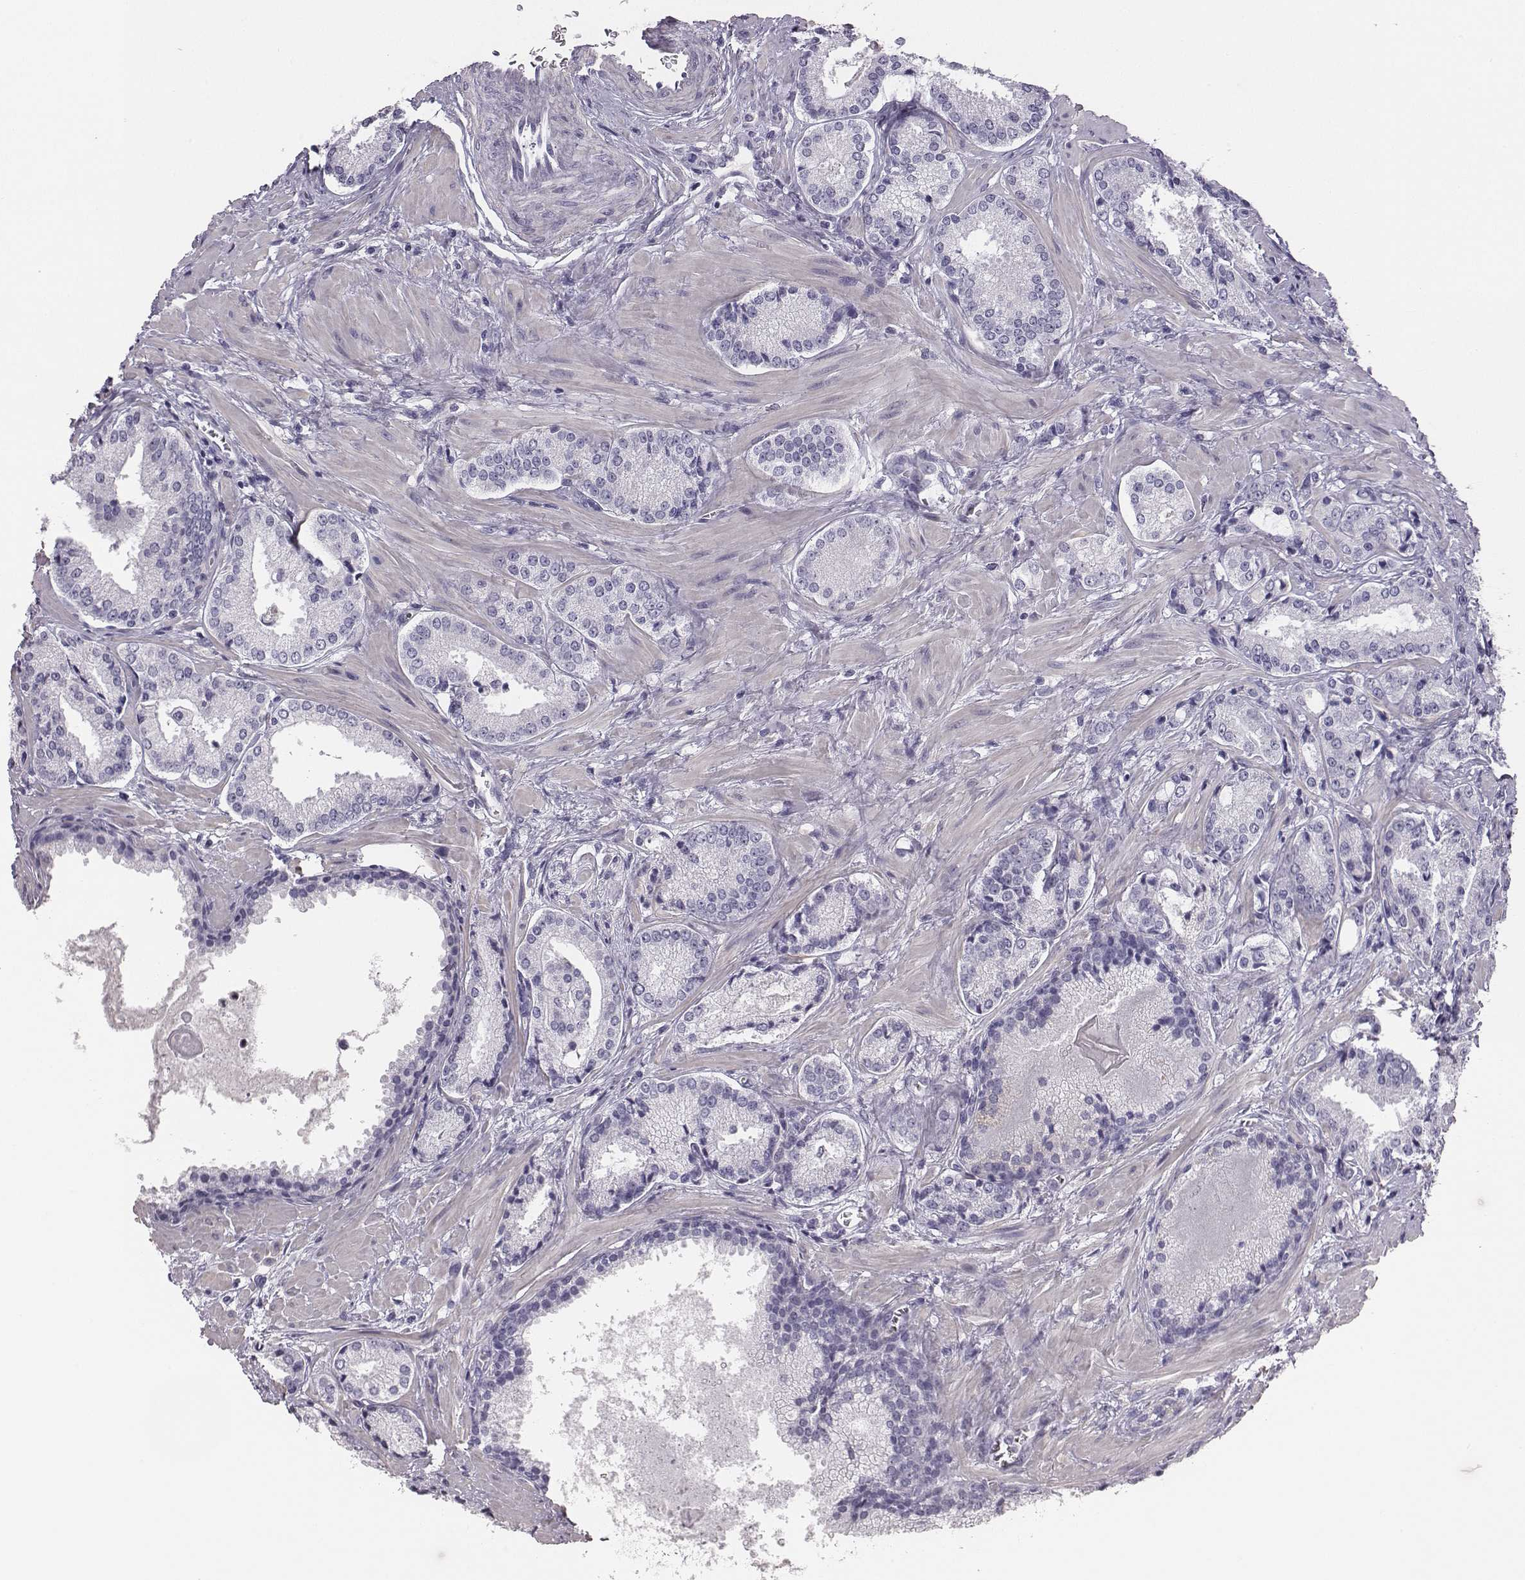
{"staining": {"intensity": "negative", "quantity": "none", "location": "none"}, "tissue": "prostate cancer", "cell_type": "Tumor cells", "image_type": "cancer", "snomed": [{"axis": "morphology", "description": "Adenocarcinoma, Low grade"}, {"axis": "topography", "description": "Prostate"}], "caption": "Tumor cells show no significant protein staining in adenocarcinoma (low-grade) (prostate).", "gene": "ADAM7", "patient": {"sex": "male", "age": 56}}